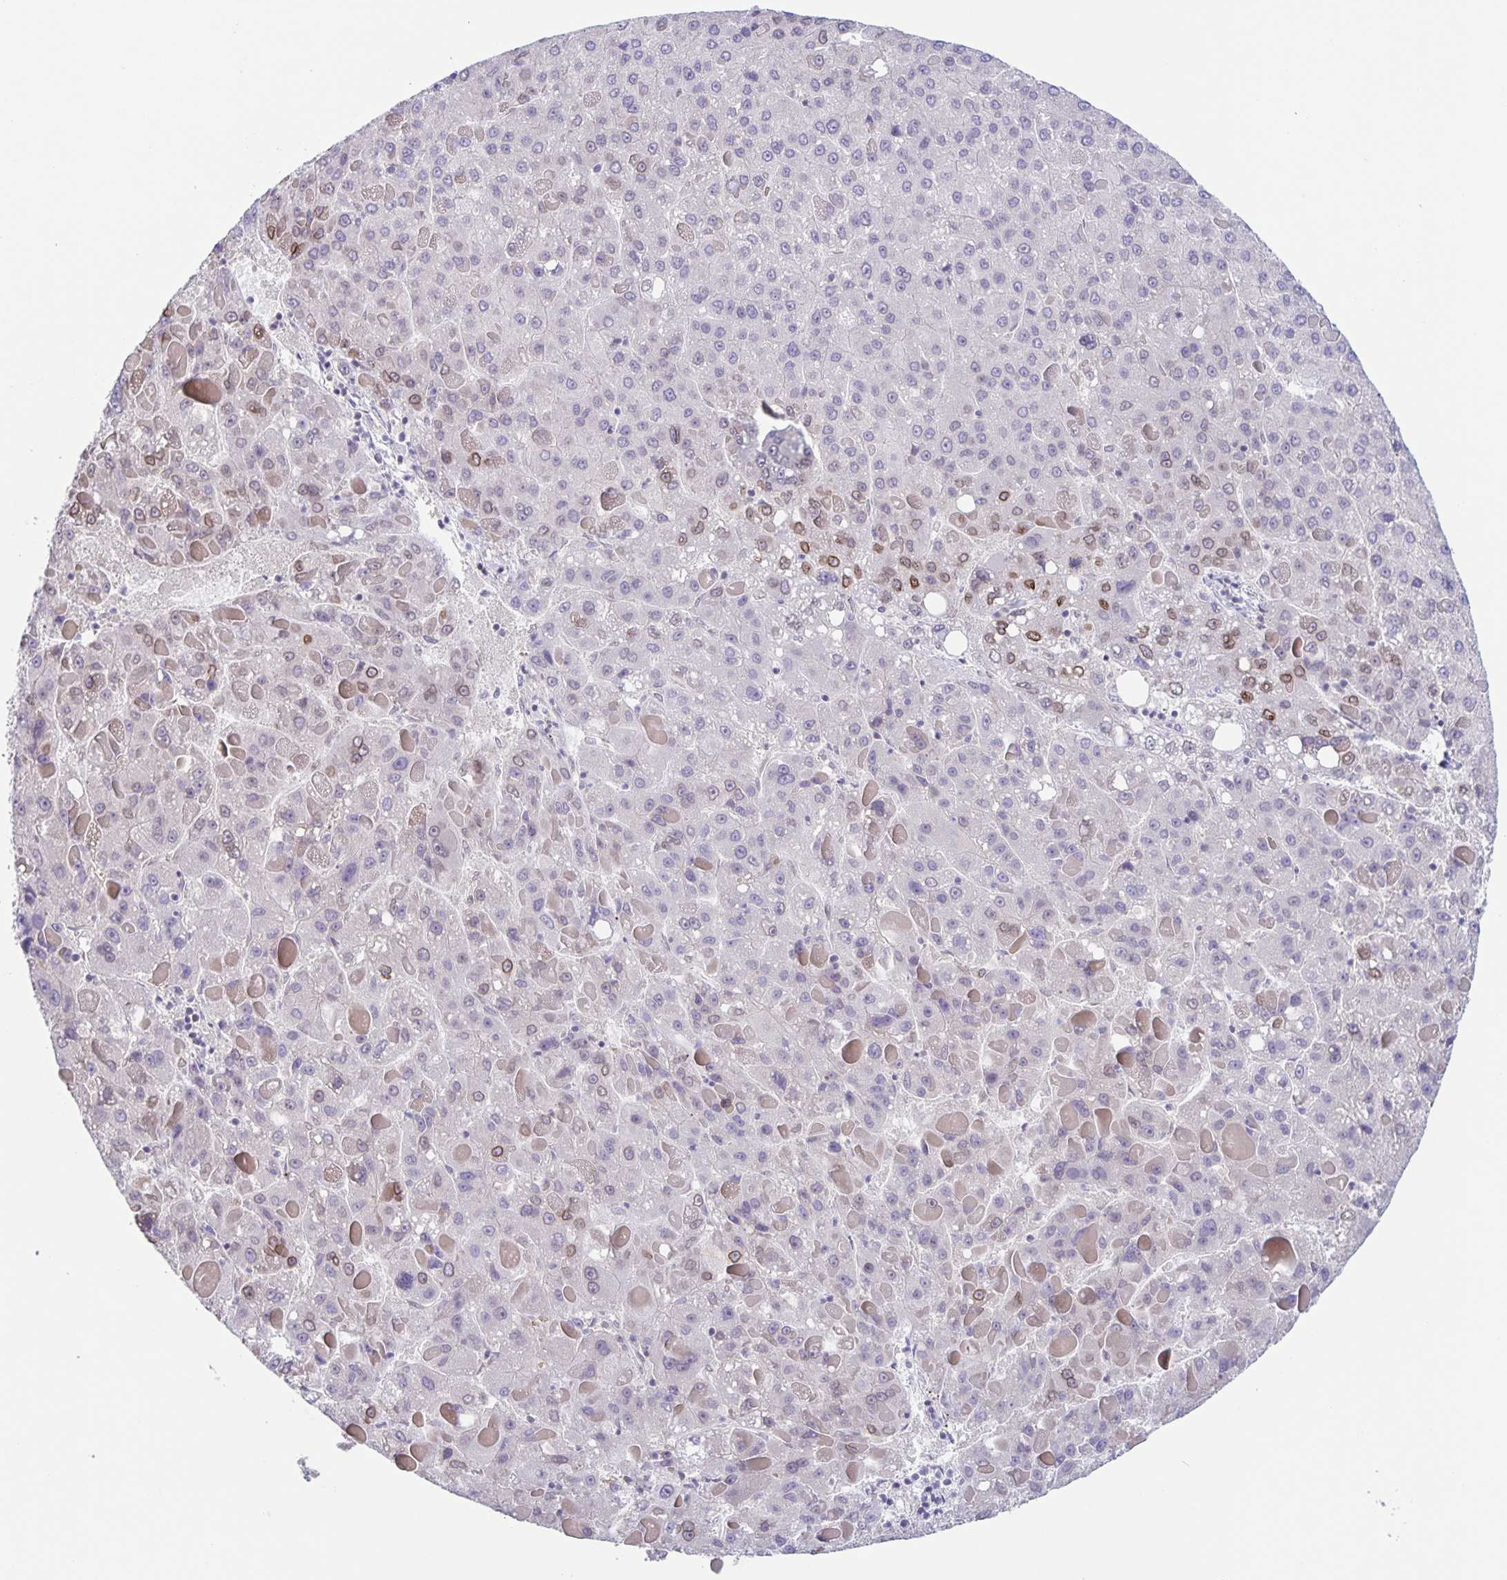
{"staining": {"intensity": "moderate", "quantity": "<25%", "location": "nuclear"}, "tissue": "liver cancer", "cell_type": "Tumor cells", "image_type": "cancer", "snomed": [{"axis": "morphology", "description": "Carcinoma, Hepatocellular, NOS"}, {"axis": "topography", "description": "Liver"}], "caption": "Liver cancer tissue reveals moderate nuclear positivity in approximately <25% of tumor cells", "gene": "SYNE2", "patient": {"sex": "female", "age": 82}}